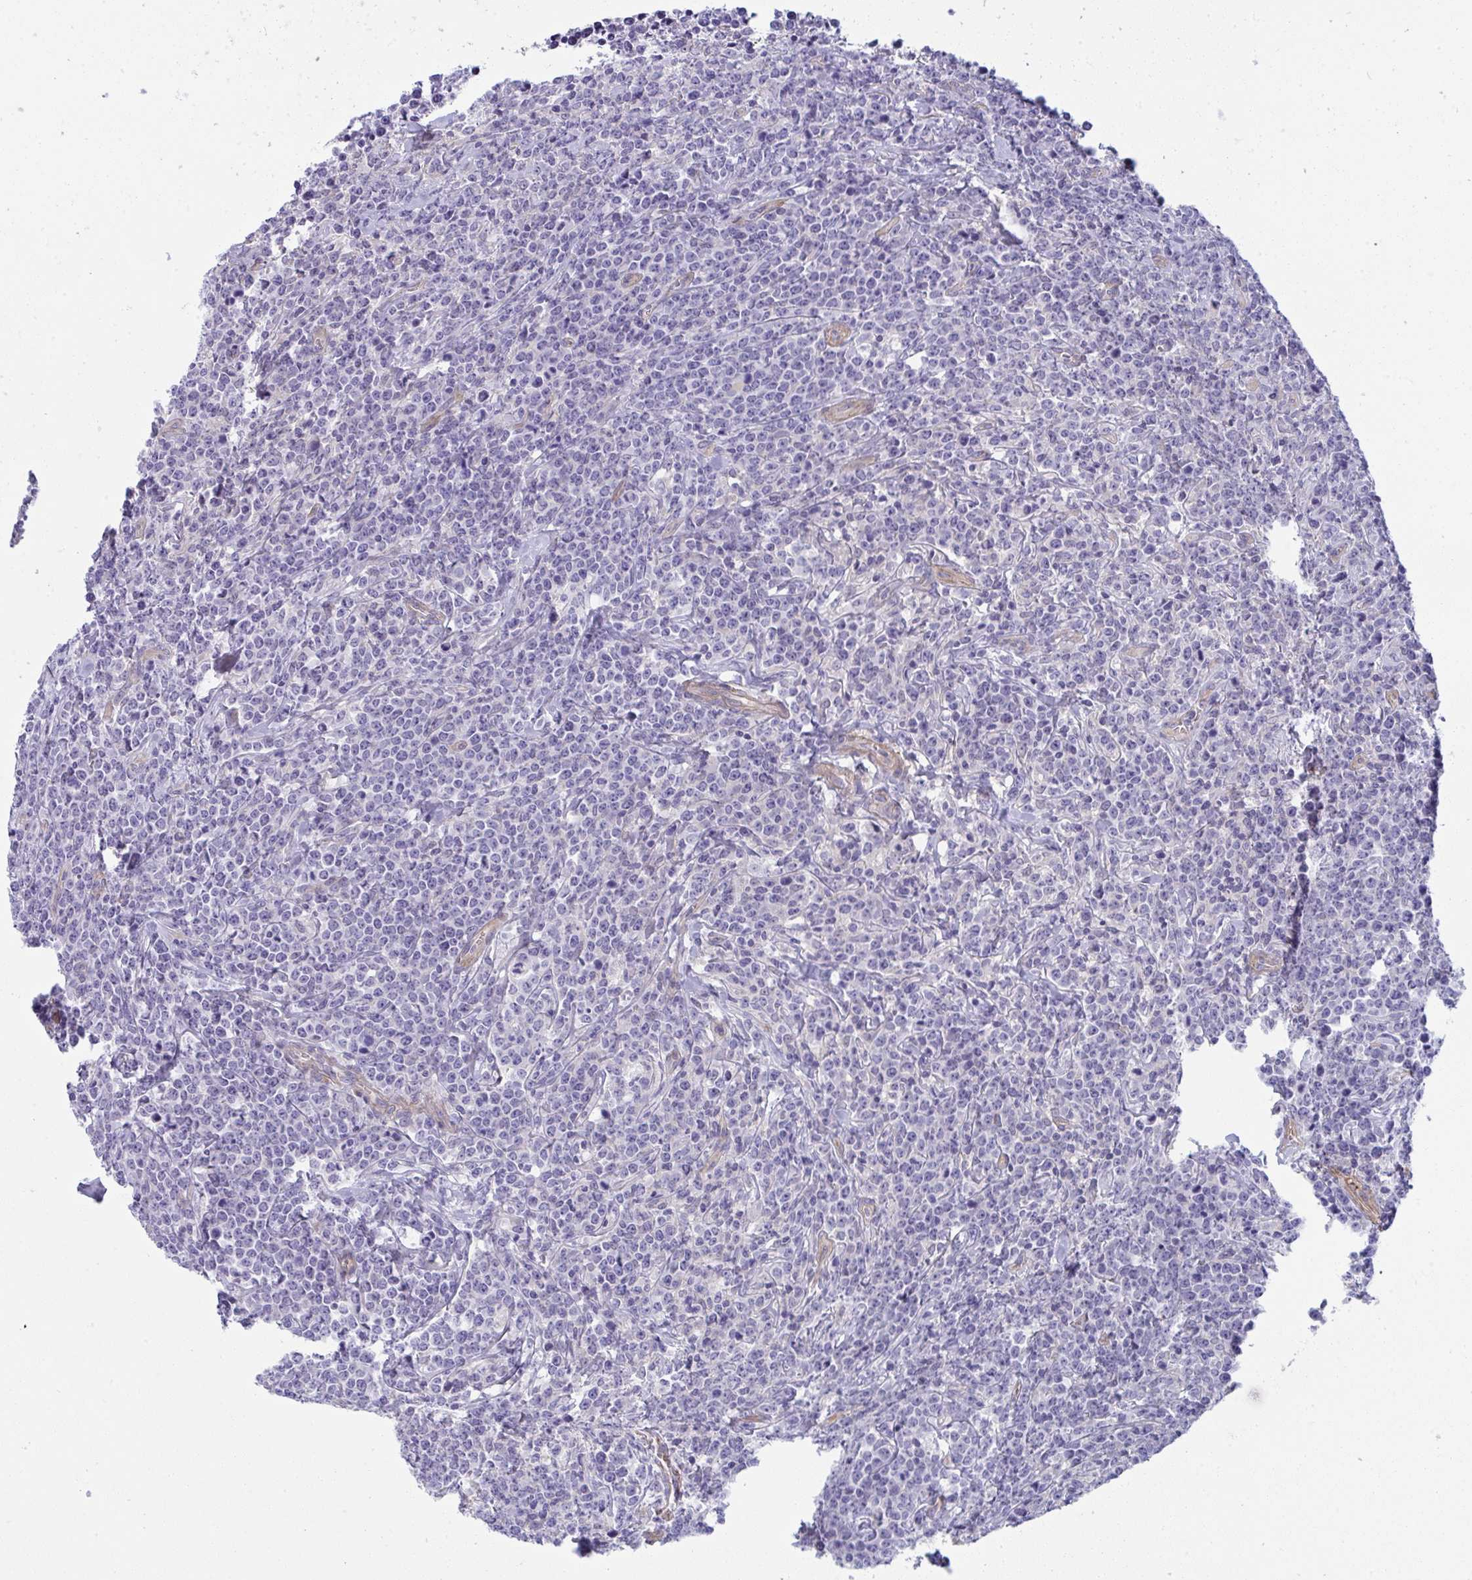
{"staining": {"intensity": "negative", "quantity": "none", "location": "none"}, "tissue": "lymphoma", "cell_type": "Tumor cells", "image_type": "cancer", "snomed": [{"axis": "morphology", "description": "Malignant lymphoma, non-Hodgkin's type, High grade"}, {"axis": "topography", "description": "Small intestine"}], "caption": "An image of human malignant lymphoma, non-Hodgkin's type (high-grade) is negative for staining in tumor cells. (Brightfield microscopy of DAB IHC at high magnification).", "gene": "MYL12A", "patient": {"sex": "female", "age": 56}}